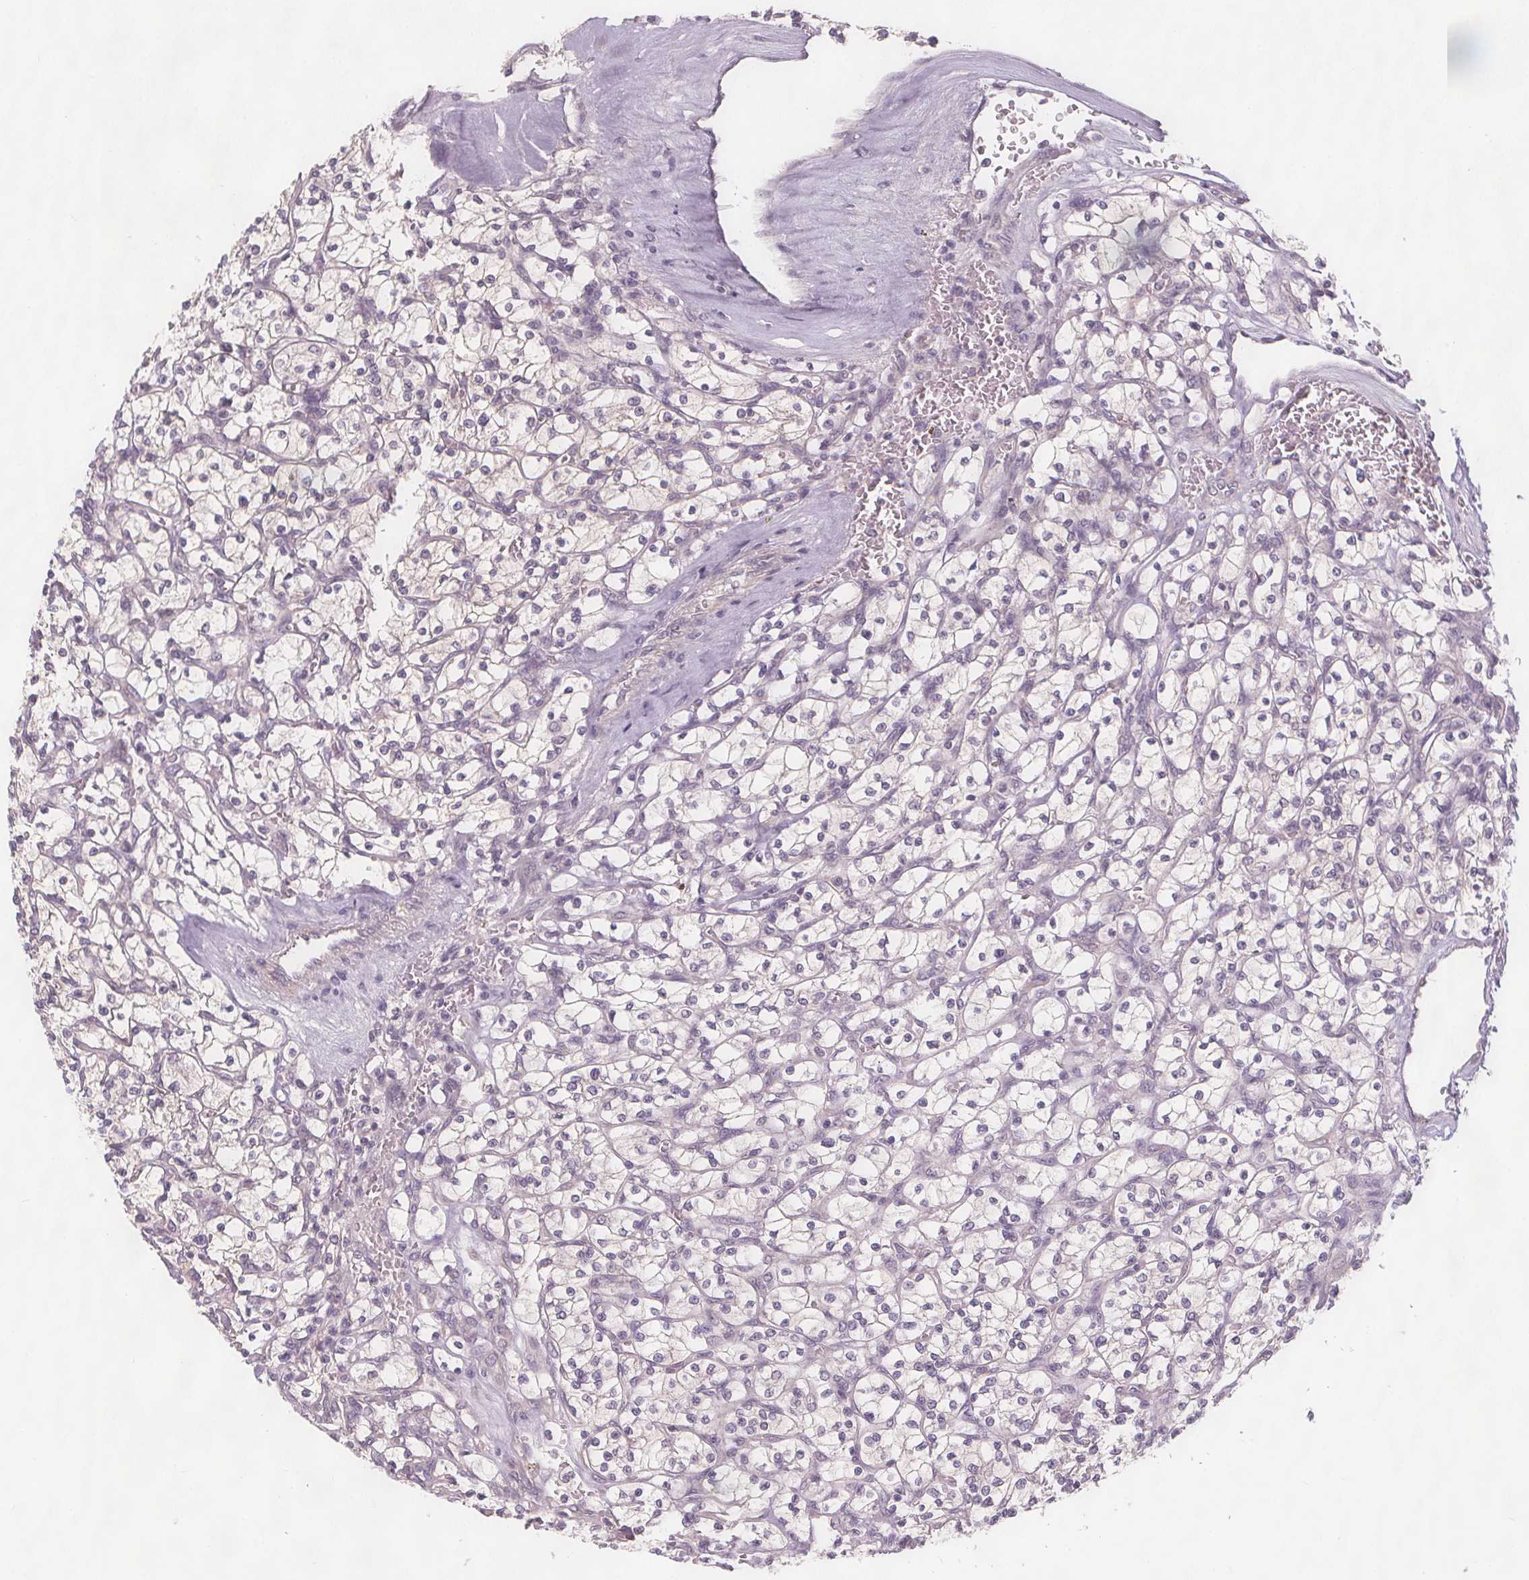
{"staining": {"intensity": "negative", "quantity": "none", "location": "none"}, "tissue": "renal cancer", "cell_type": "Tumor cells", "image_type": "cancer", "snomed": [{"axis": "morphology", "description": "Adenocarcinoma, NOS"}, {"axis": "topography", "description": "Kidney"}], "caption": "This image is of renal adenocarcinoma stained with immunohistochemistry (IHC) to label a protein in brown with the nuclei are counter-stained blue. There is no positivity in tumor cells. (DAB (3,3'-diaminobenzidine) immunohistochemistry (IHC) visualized using brightfield microscopy, high magnification).", "gene": "VNN1", "patient": {"sex": "female", "age": 64}}